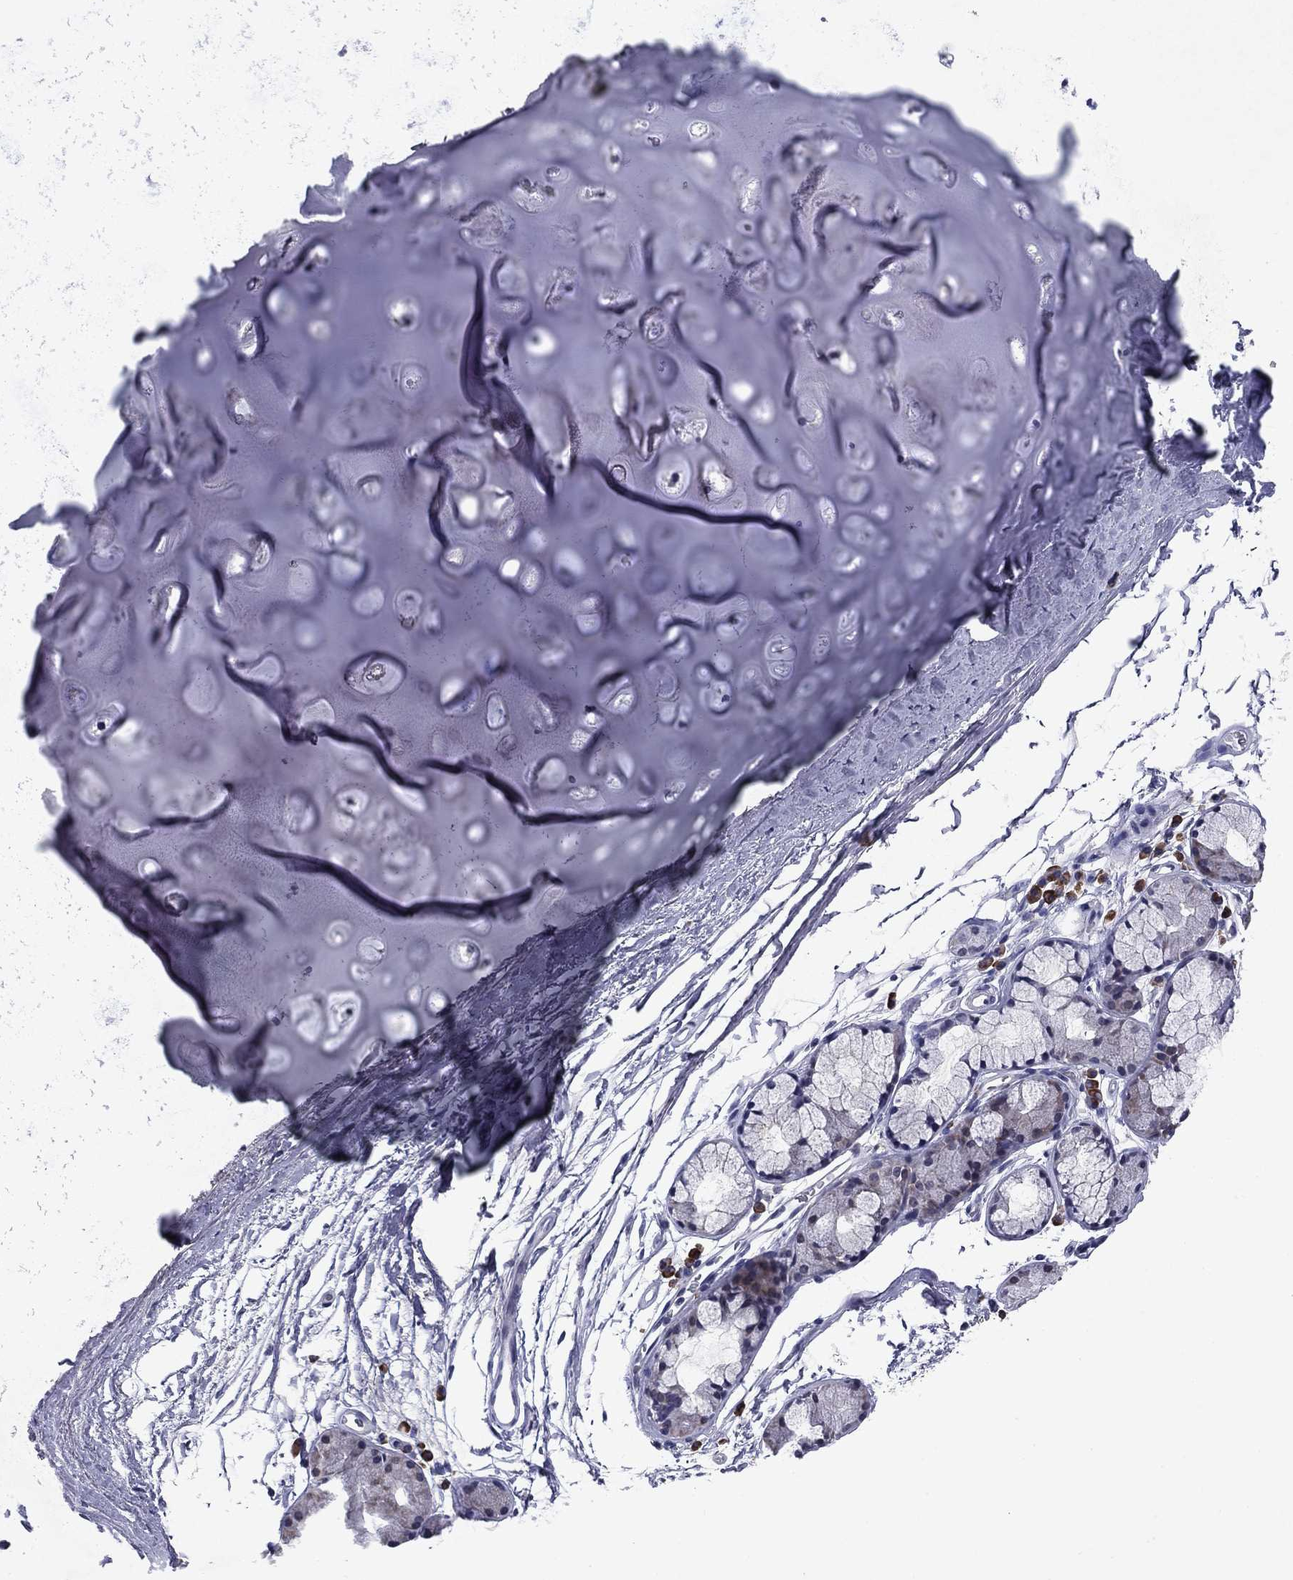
{"staining": {"intensity": "negative", "quantity": "none", "location": "none"}, "tissue": "adipose tissue", "cell_type": "Adipocytes", "image_type": "normal", "snomed": [{"axis": "morphology", "description": "Normal tissue, NOS"}, {"axis": "topography", "description": "Lymph node"}, {"axis": "topography", "description": "Bronchus"}], "caption": "Unremarkable adipose tissue was stained to show a protein in brown. There is no significant expression in adipocytes. The staining is performed using DAB (3,3'-diaminobenzidine) brown chromogen with nuclei counter-stained in using hematoxylin.", "gene": "ECM1", "patient": {"sex": "female", "age": 70}}